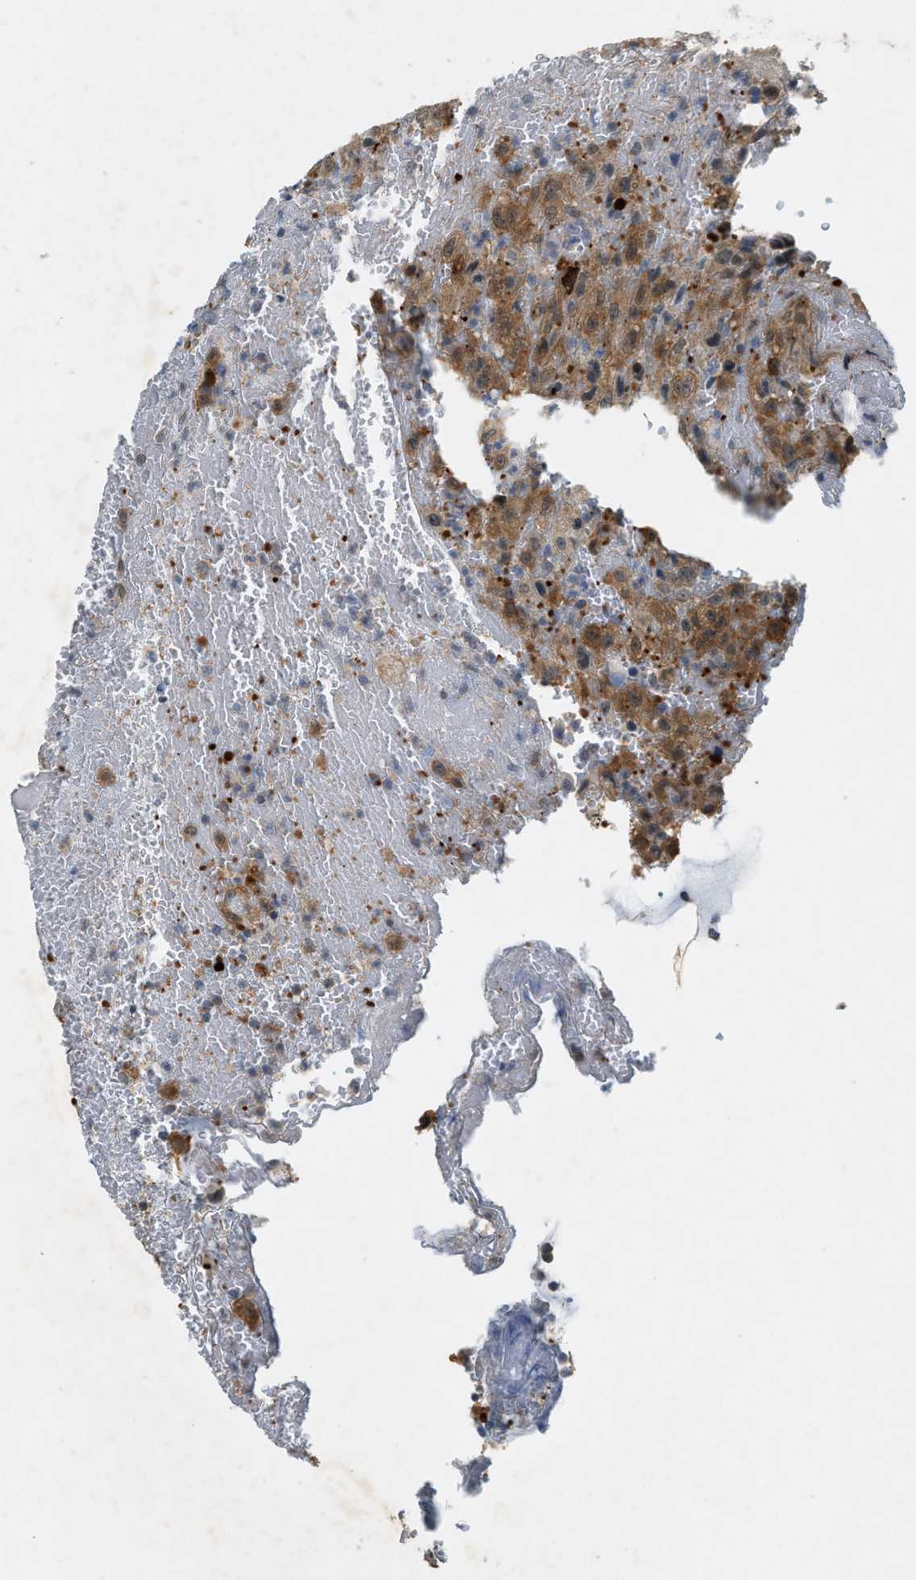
{"staining": {"intensity": "moderate", "quantity": ">75%", "location": "cytoplasmic/membranous"}, "tissue": "urothelial cancer", "cell_type": "Tumor cells", "image_type": "cancer", "snomed": [{"axis": "morphology", "description": "Urothelial carcinoma, High grade"}, {"axis": "topography", "description": "Urinary bladder"}], "caption": "Human urothelial cancer stained with a protein marker exhibits moderate staining in tumor cells.", "gene": "PDCL3", "patient": {"sex": "male", "age": 46}}